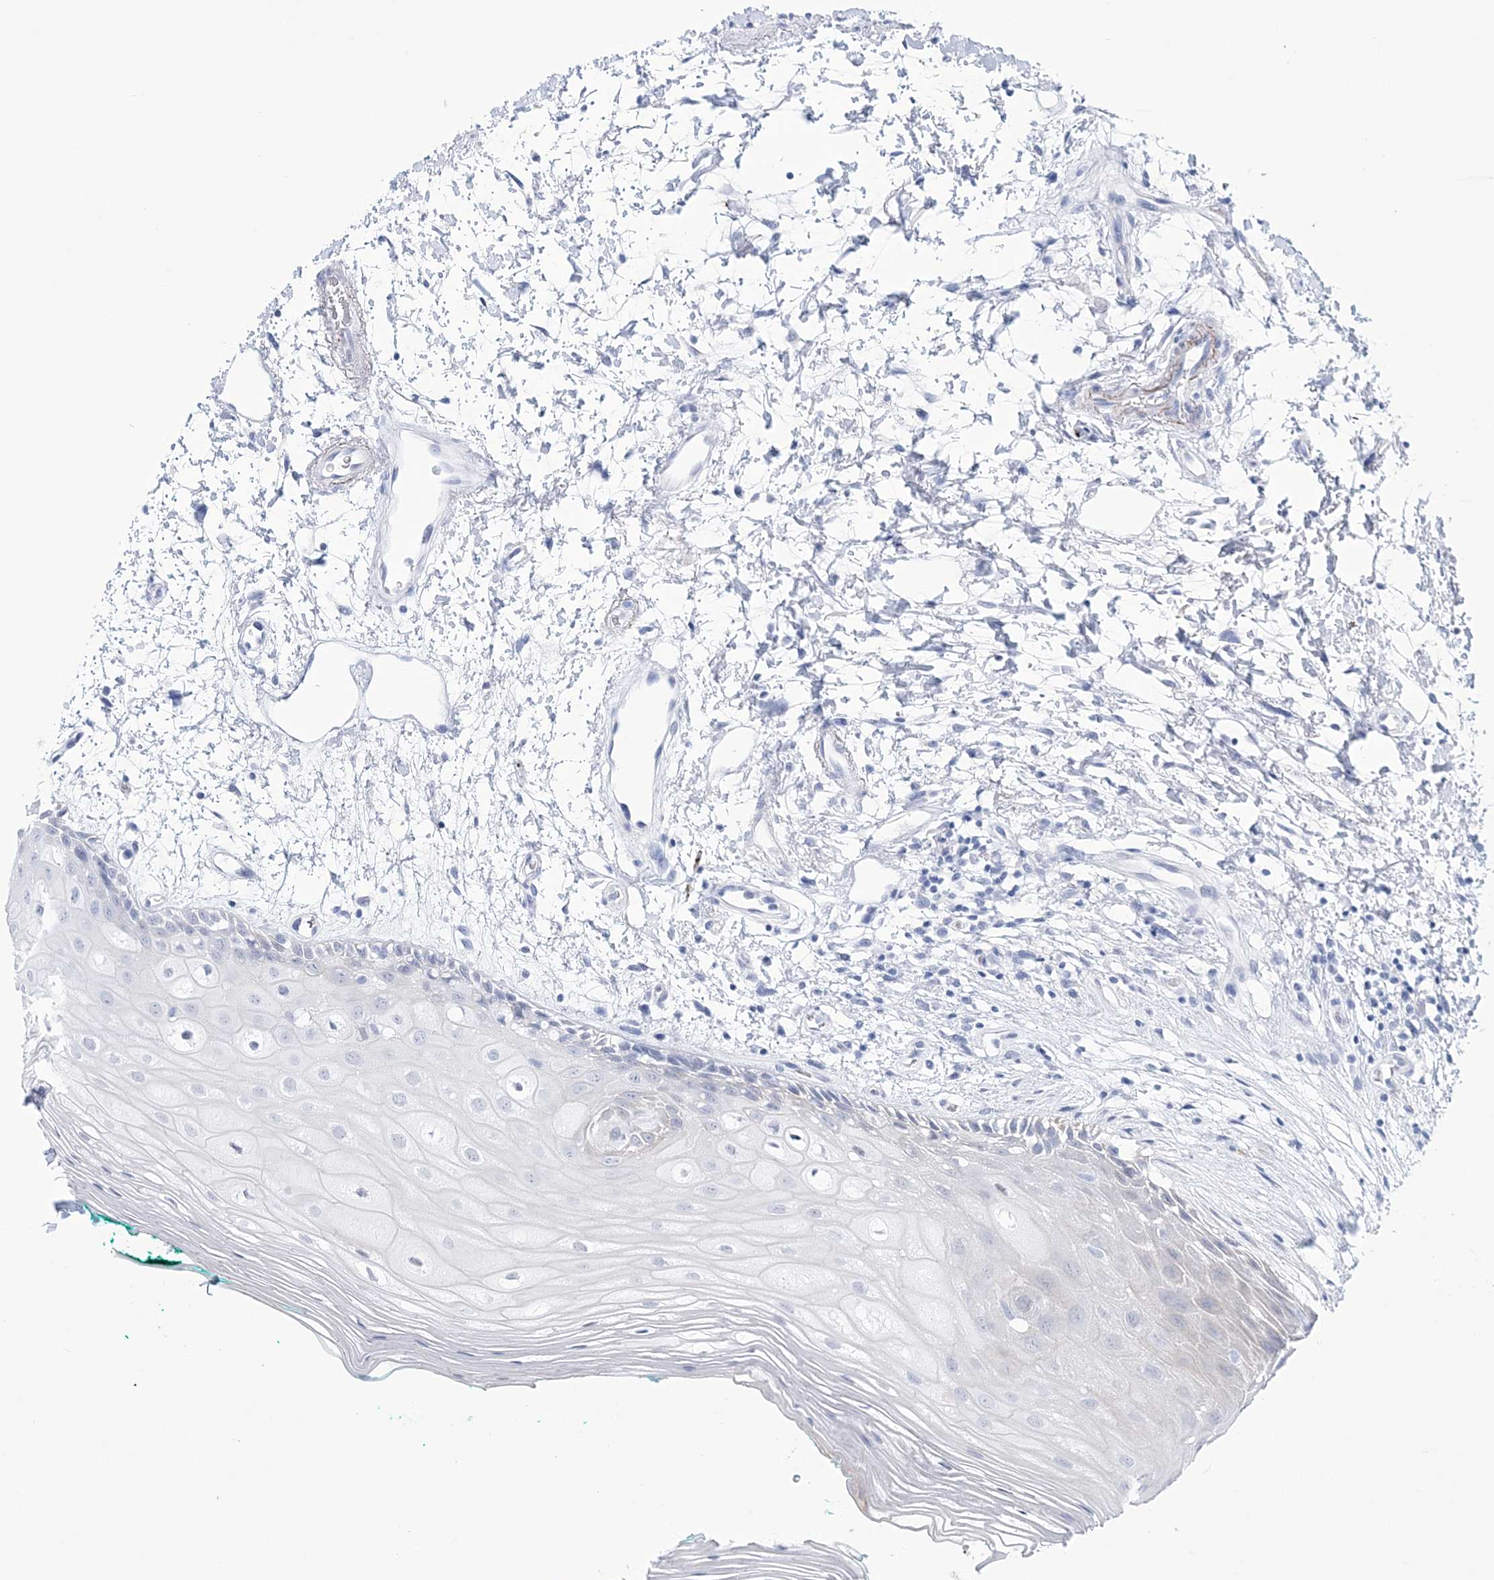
{"staining": {"intensity": "negative", "quantity": "none", "location": "none"}, "tissue": "oral mucosa", "cell_type": "Squamous epithelial cells", "image_type": "normal", "snomed": [{"axis": "morphology", "description": "Normal tissue, NOS"}, {"axis": "topography", "description": "Skeletal muscle"}, {"axis": "topography", "description": "Oral tissue"}, {"axis": "topography", "description": "Peripheral nerve tissue"}], "caption": "Immunohistochemical staining of normal human oral mucosa demonstrates no significant expression in squamous epithelial cells.", "gene": "DPCD", "patient": {"sex": "female", "age": 84}}